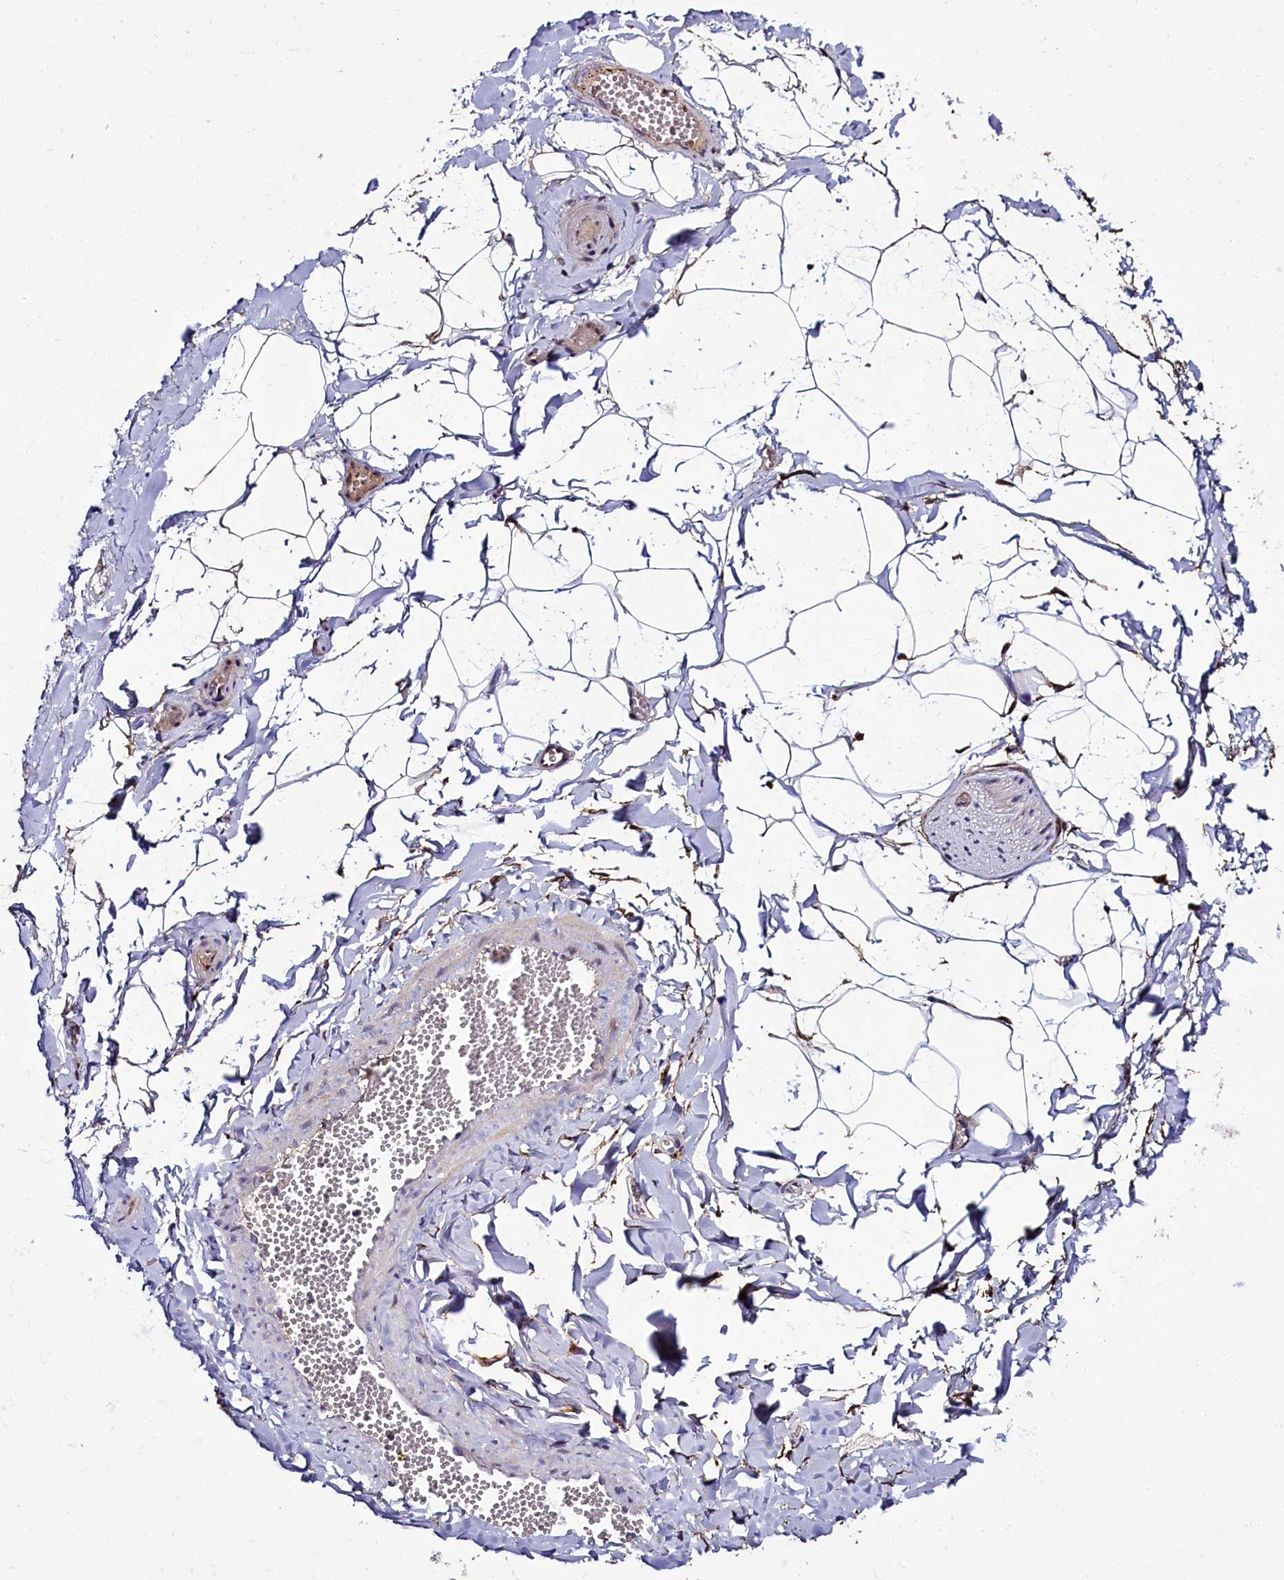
{"staining": {"intensity": "moderate", "quantity": "25%-75%", "location": "cytoplasmic/membranous"}, "tissue": "adipose tissue", "cell_type": "Adipocytes", "image_type": "normal", "snomed": [{"axis": "morphology", "description": "Normal tissue, NOS"}, {"axis": "topography", "description": "Gallbladder"}, {"axis": "topography", "description": "Peripheral nerve tissue"}], "caption": "Moderate cytoplasmic/membranous positivity is seen in approximately 25%-75% of adipocytes in normal adipose tissue. (DAB (3,3'-diaminobenzidine) IHC, brown staining for protein, blue staining for nuclei).", "gene": "MRC2", "patient": {"sex": "male", "age": 38}}